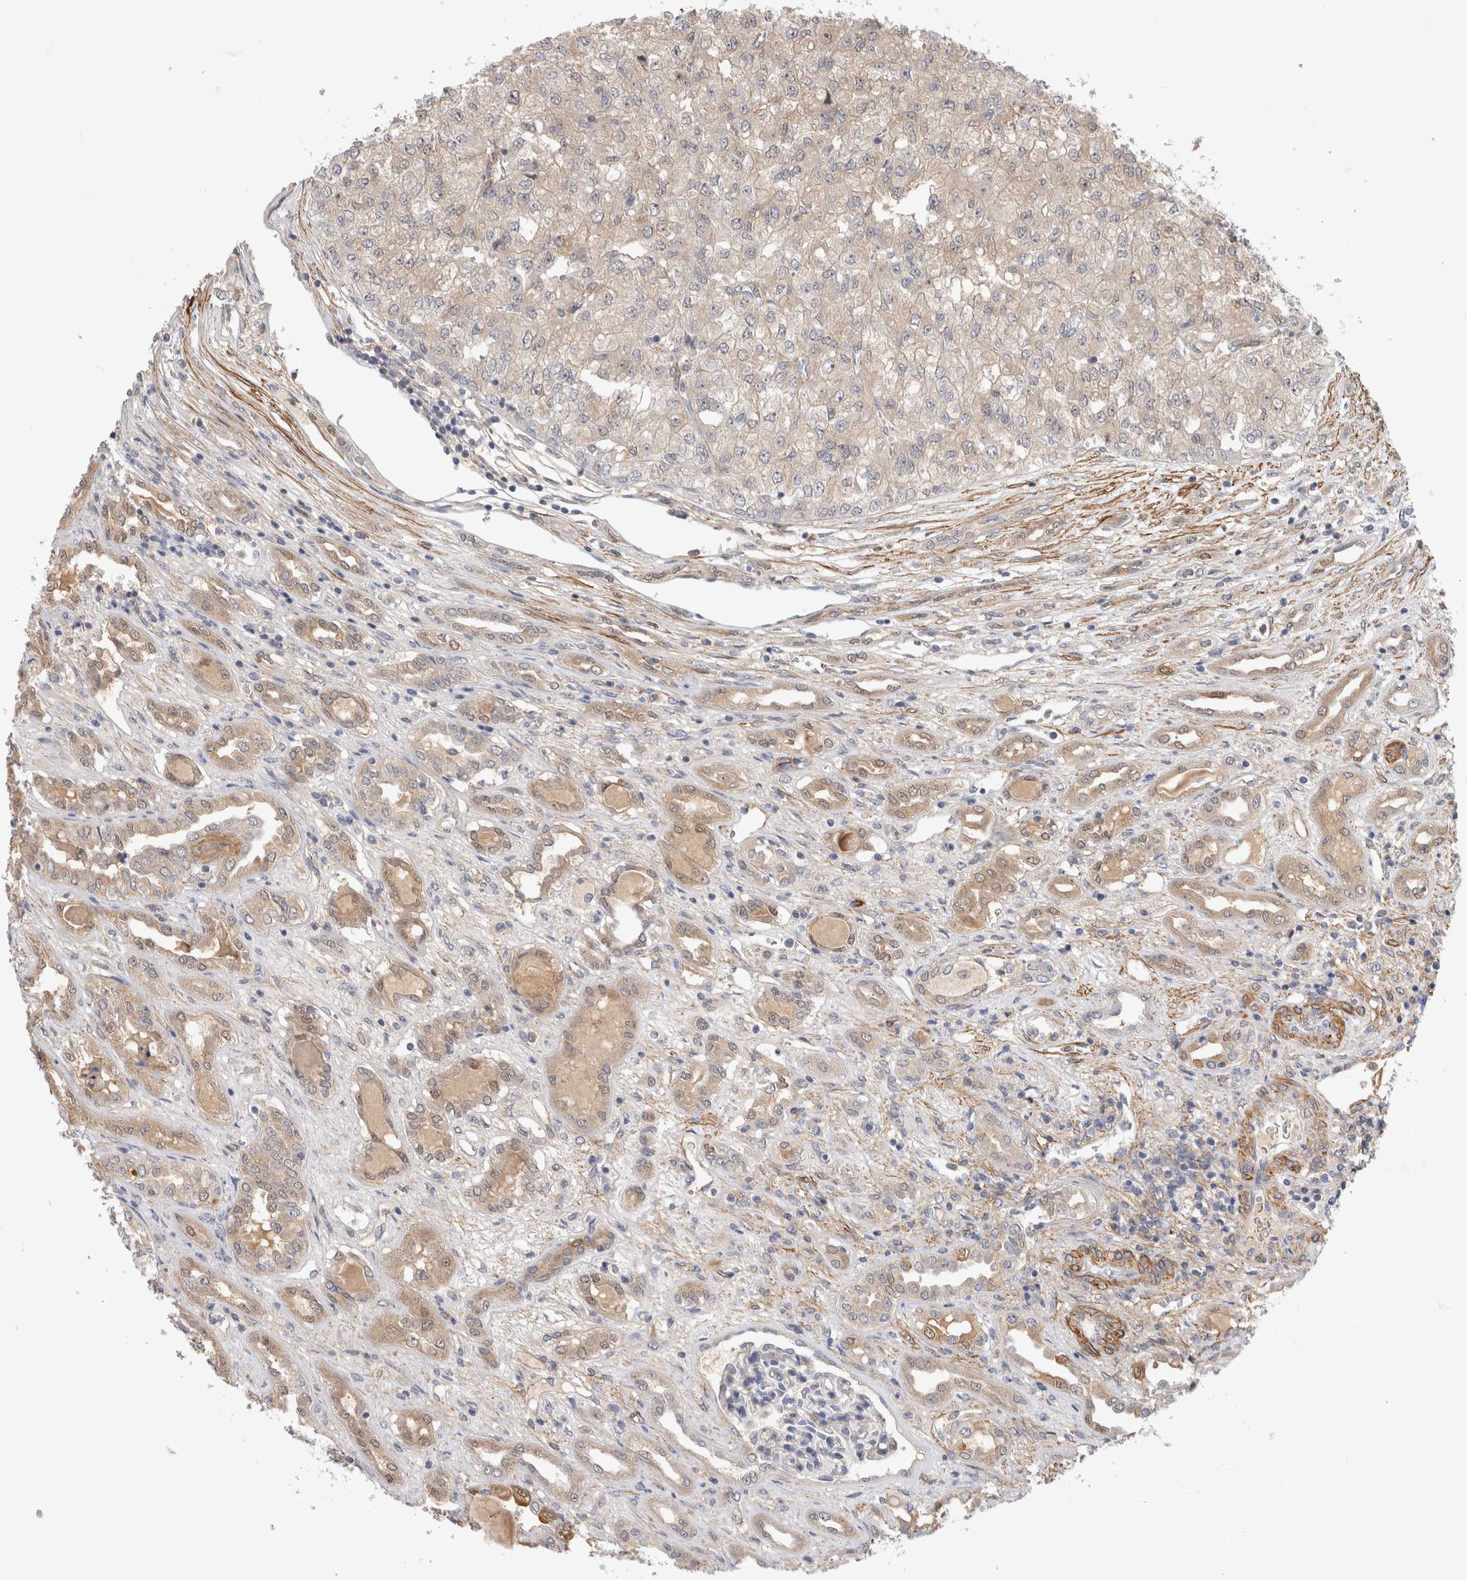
{"staining": {"intensity": "negative", "quantity": "none", "location": "none"}, "tissue": "renal cancer", "cell_type": "Tumor cells", "image_type": "cancer", "snomed": [{"axis": "morphology", "description": "Adenocarcinoma, NOS"}, {"axis": "topography", "description": "Kidney"}], "caption": "Tumor cells show no significant protein staining in renal cancer (adenocarcinoma). (Brightfield microscopy of DAB immunohistochemistry at high magnification).", "gene": "PGM1", "patient": {"sex": "female", "age": 54}}